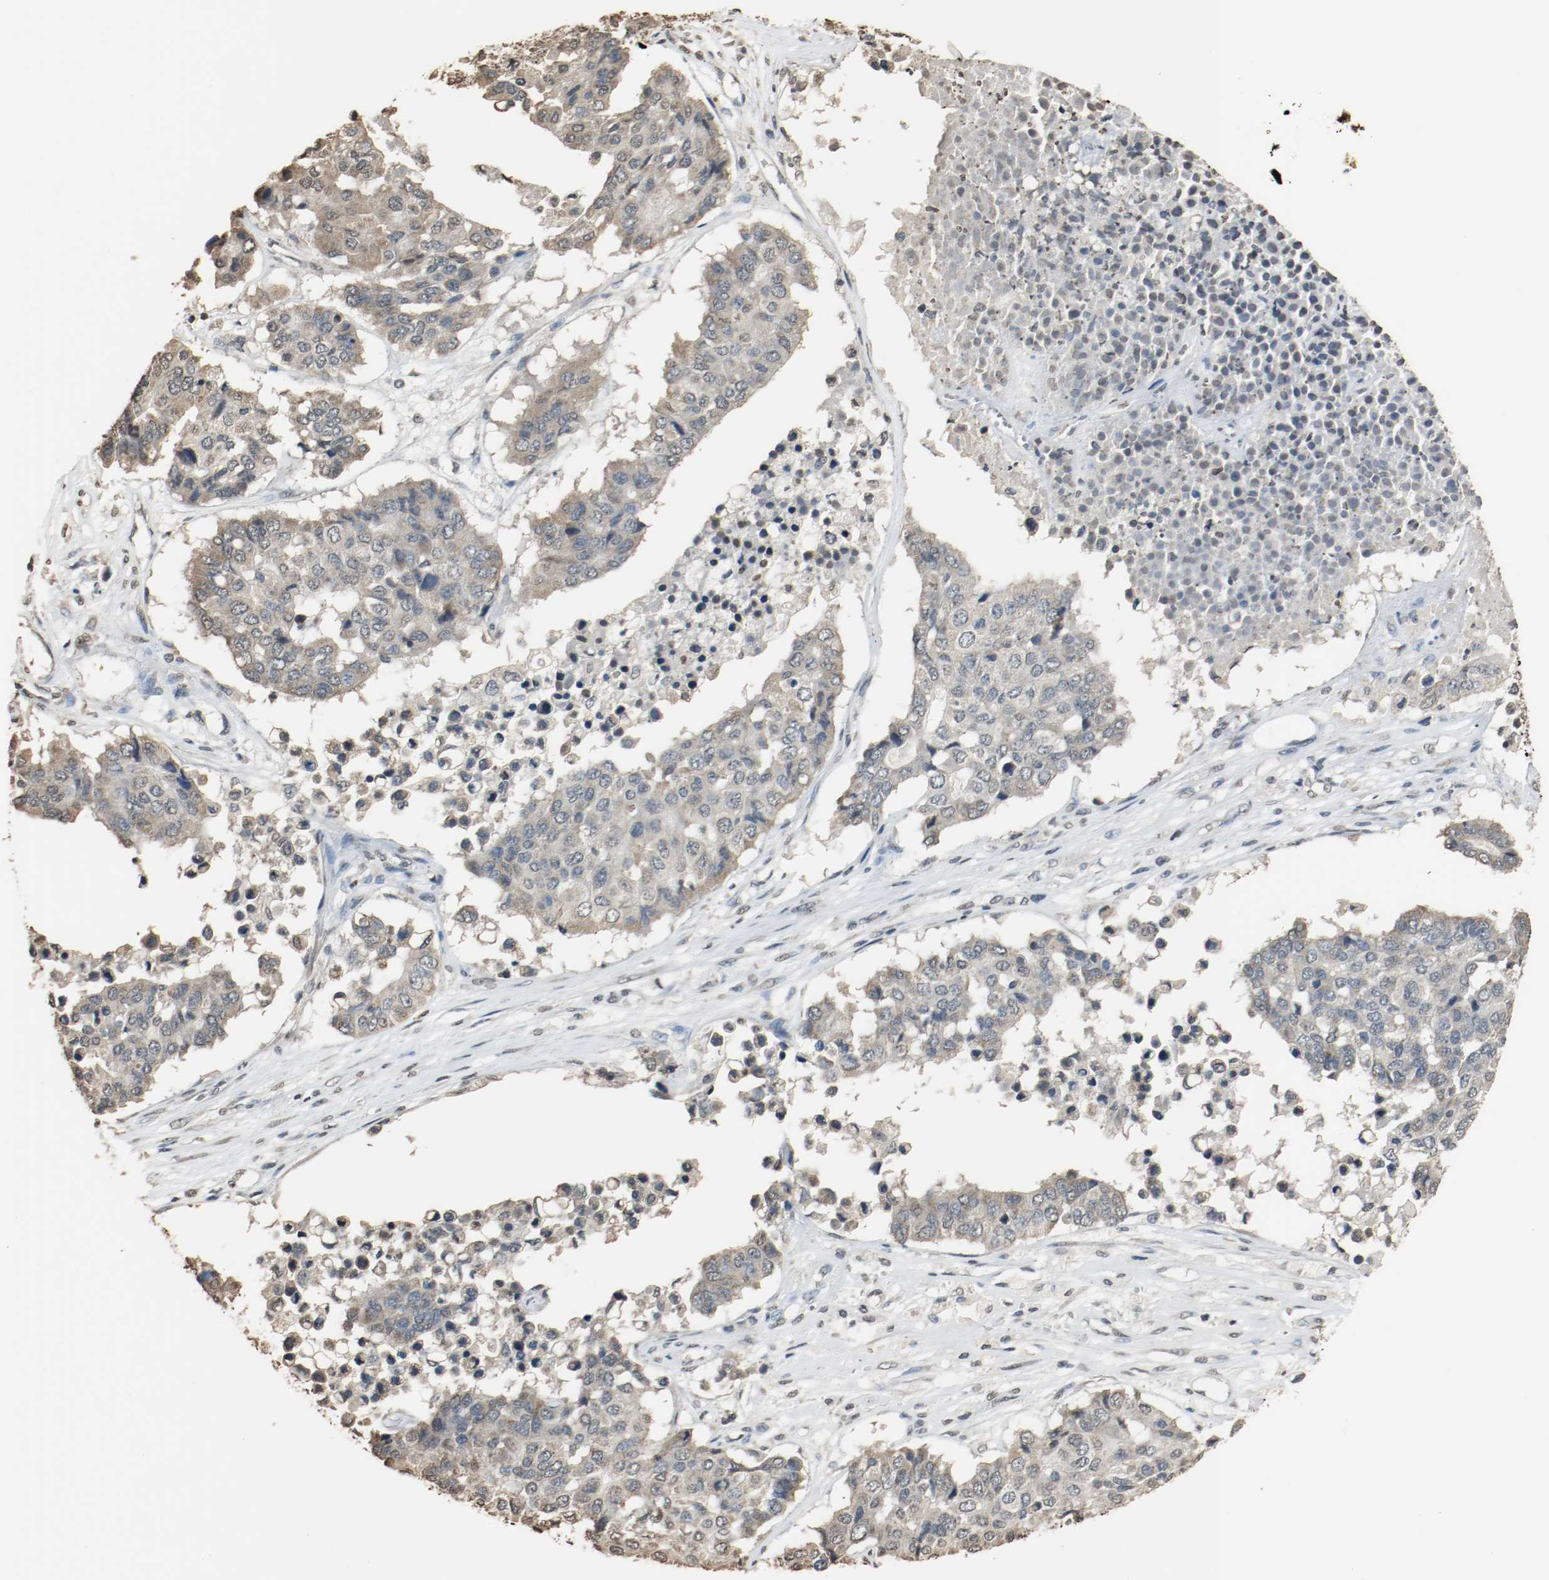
{"staining": {"intensity": "weak", "quantity": "<25%", "location": "cytoplasmic/membranous"}, "tissue": "pancreatic cancer", "cell_type": "Tumor cells", "image_type": "cancer", "snomed": [{"axis": "morphology", "description": "Adenocarcinoma, NOS"}, {"axis": "topography", "description": "Pancreas"}], "caption": "IHC histopathology image of human adenocarcinoma (pancreatic) stained for a protein (brown), which reveals no staining in tumor cells.", "gene": "RTN4", "patient": {"sex": "male", "age": 50}}